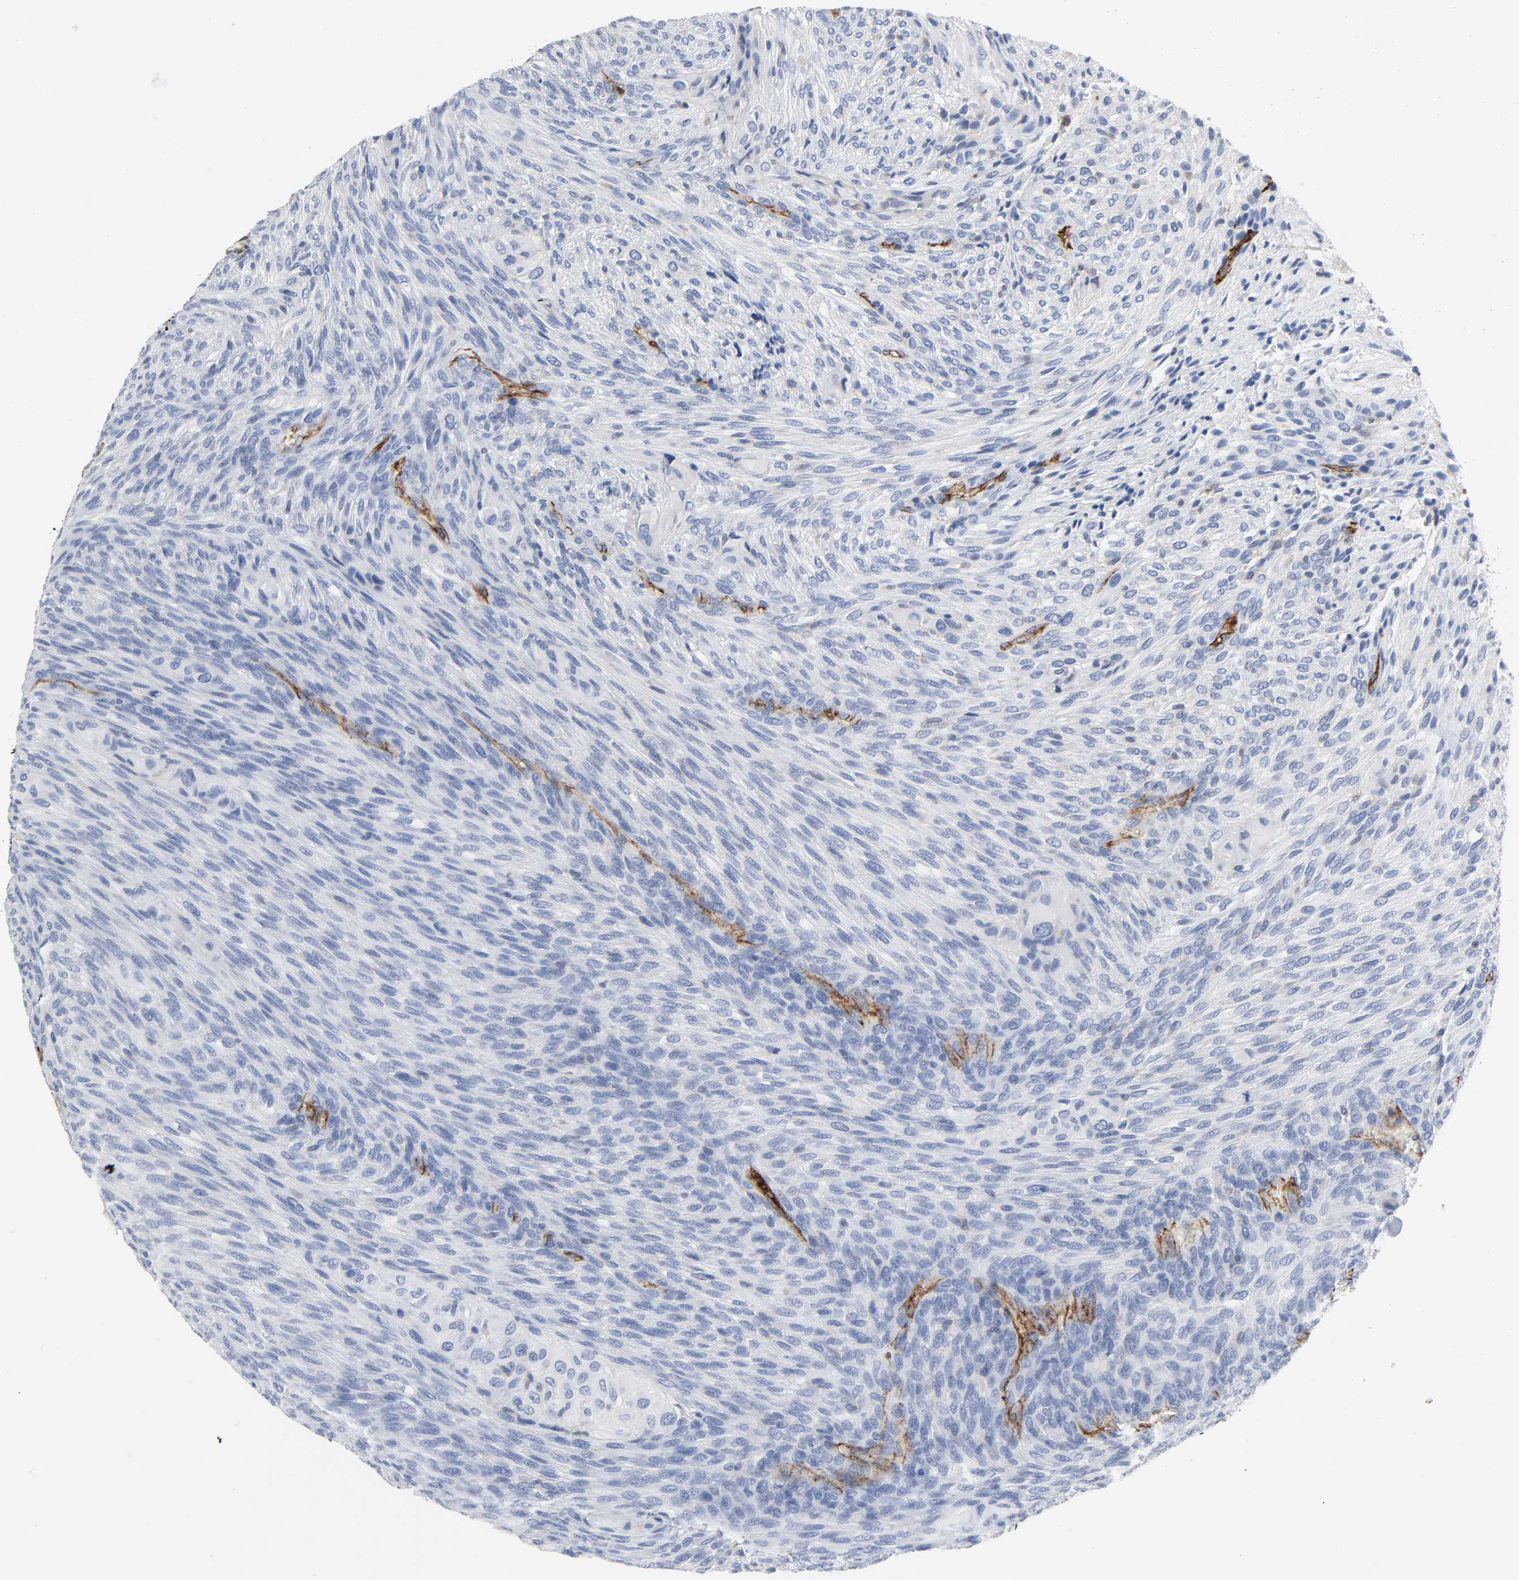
{"staining": {"intensity": "negative", "quantity": "none", "location": "none"}, "tissue": "glioma", "cell_type": "Tumor cells", "image_type": "cancer", "snomed": [{"axis": "morphology", "description": "Glioma, malignant, High grade"}, {"axis": "topography", "description": "Cerebral cortex"}], "caption": "Immunohistochemistry histopathology image of human malignant high-grade glioma stained for a protein (brown), which shows no staining in tumor cells.", "gene": "PECAM1", "patient": {"sex": "female", "age": 55}}